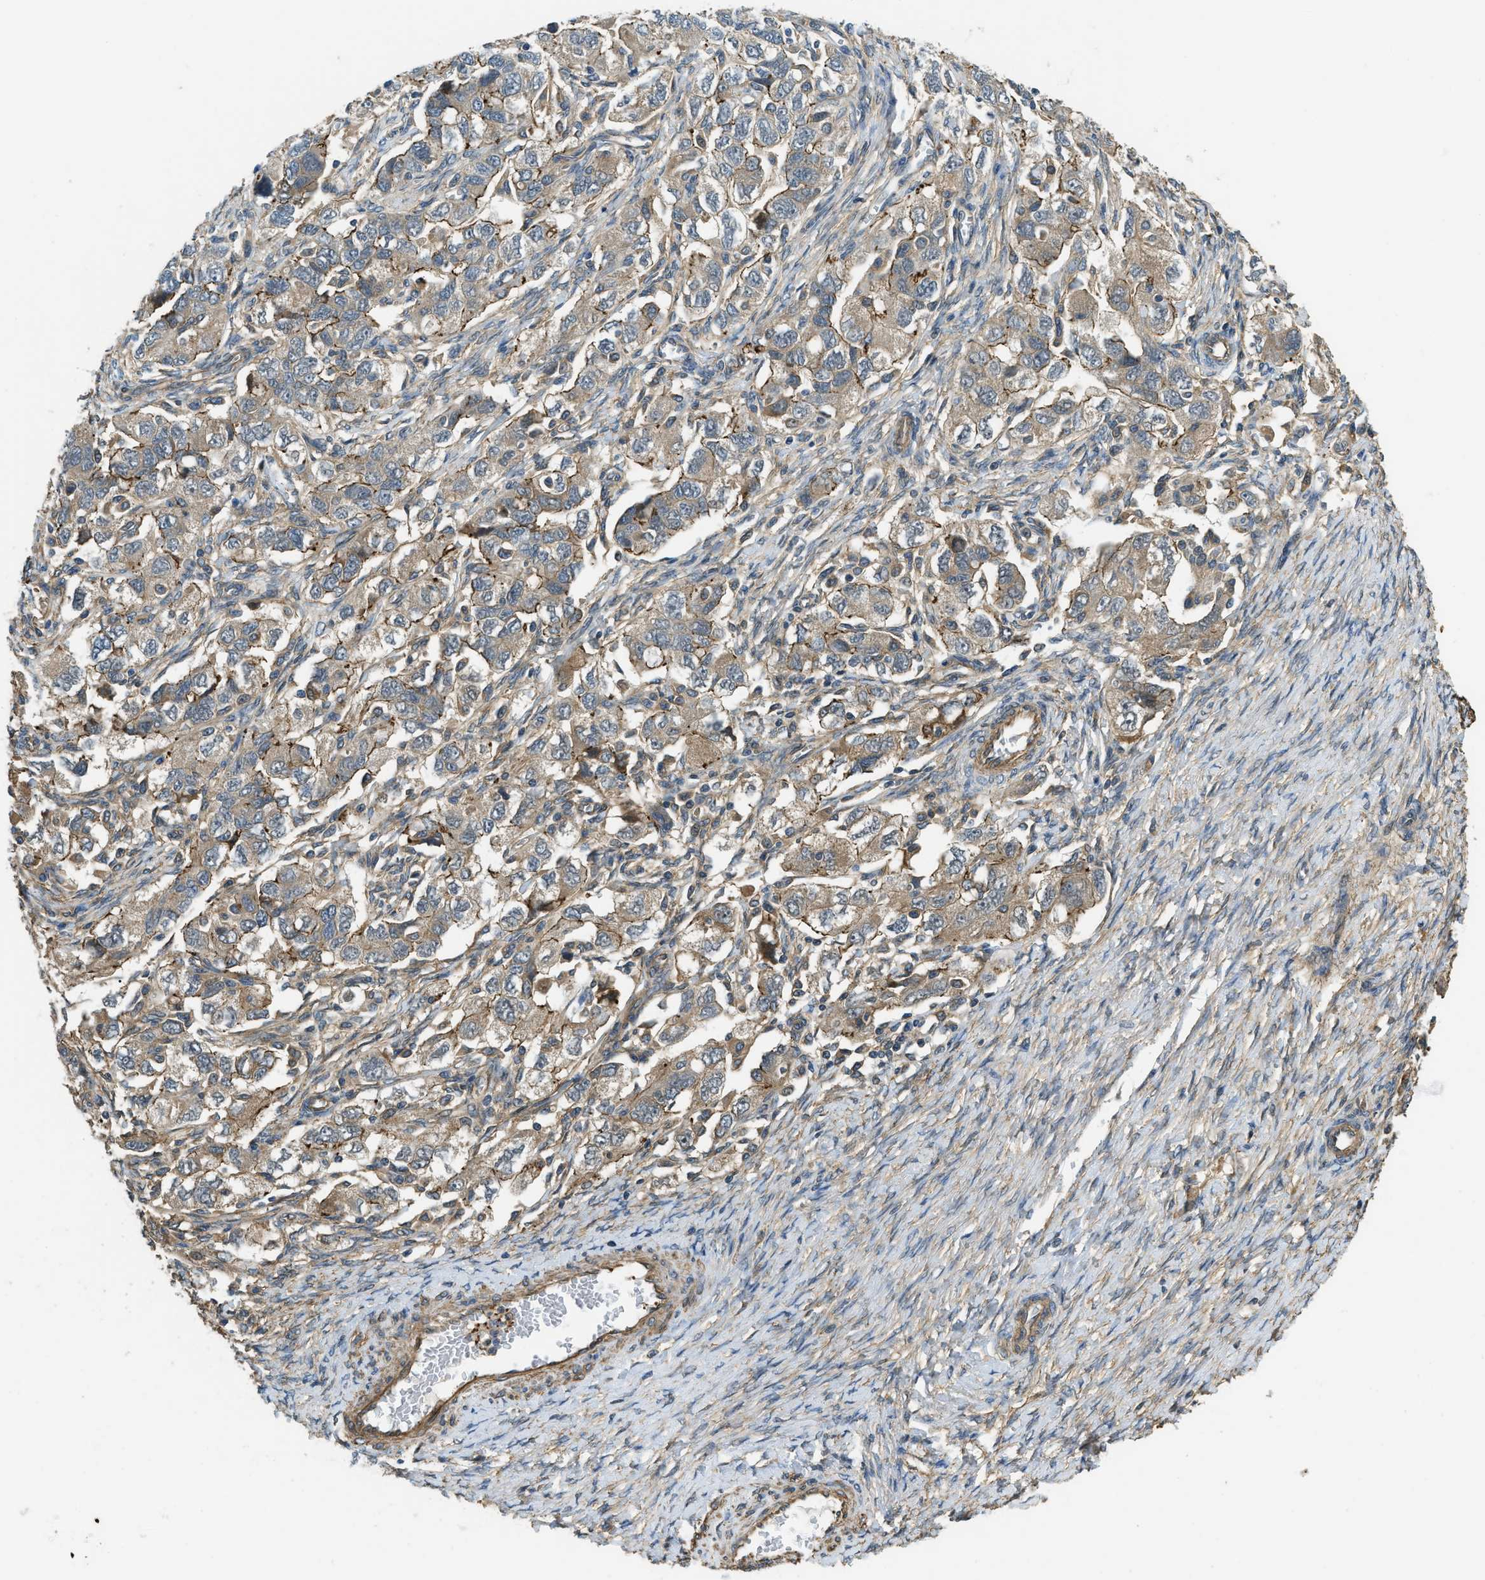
{"staining": {"intensity": "weak", "quantity": ">75%", "location": "cytoplasmic/membranous"}, "tissue": "ovarian cancer", "cell_type": "Tumor cells", "image_type": "cancer", "snomed": [{"axis": "morphology", "description": "Carcinoma, NOS"}, {"axis": "morphology", "description": "Cystadenocarcinoma, serous, NOS"}, {"axis": "topography", "description": "Ovary"}], "caption": "DAB (3,3'-diaminobenzidine) immunohistochemical staining of serous cystadenocarcinoma (ovarian) demonstrates weak cytoplasmic/membranous protein expression in about >75% of tumor cells.", "gene": "CGN", "patient": {"sex": "female", "age": 69}}